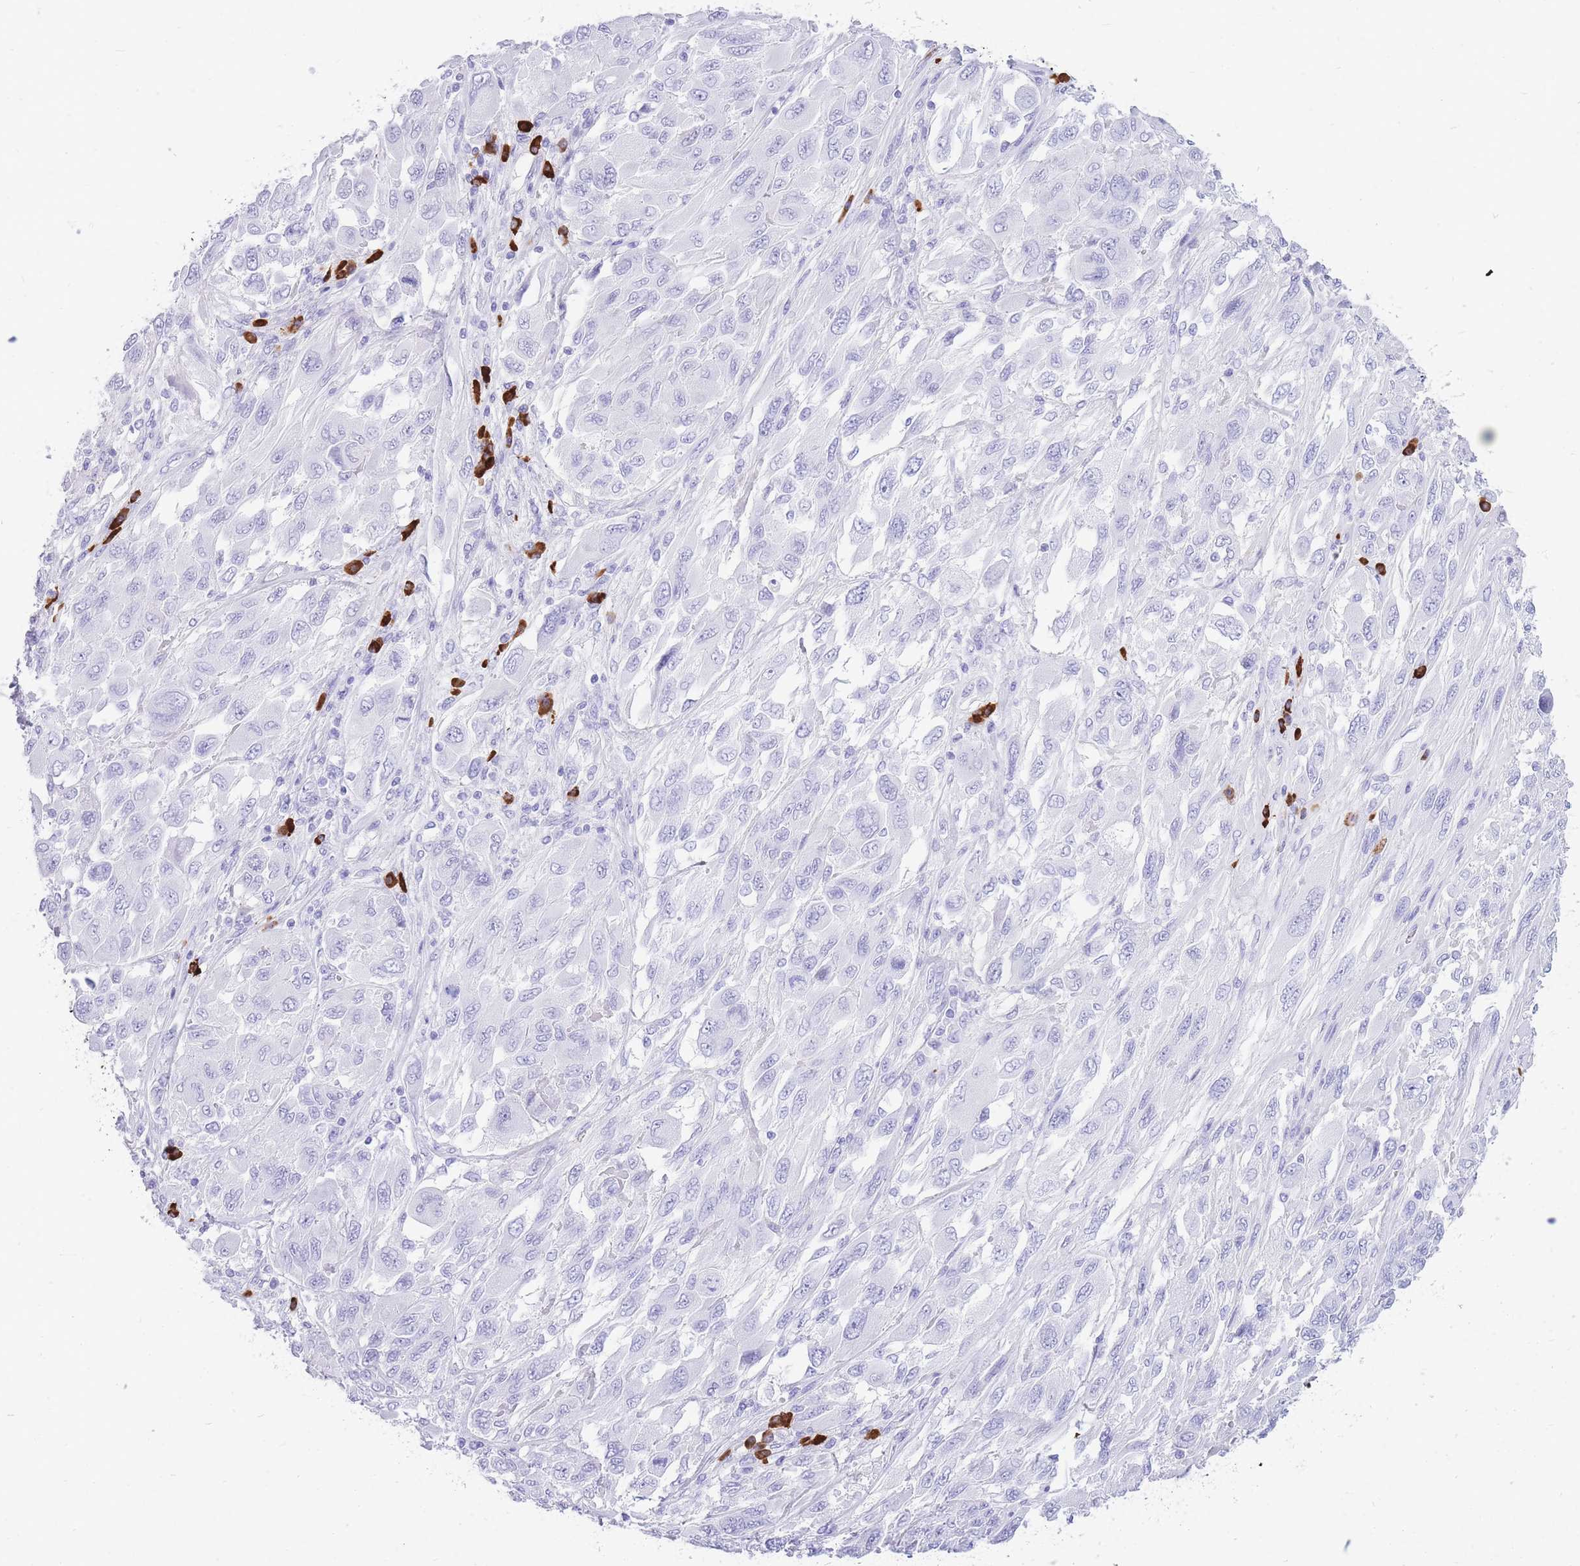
{"staining": {"intensity": "negative", "quantity": "none", "location": "none"}, "tissue": "melanoma", "cell_type": "Tumor cells", "image_type": "cancer", "snomed": [{"axis": "morphology", "description": "Malignant melanoma, NOS"}, {"axis": "topography", "description": "Skin"}], "caption": "Tumor cells show no significant expression in melanoma.", "gene": "ZFP62", "patient": {"sex": "female", "age": 91}}